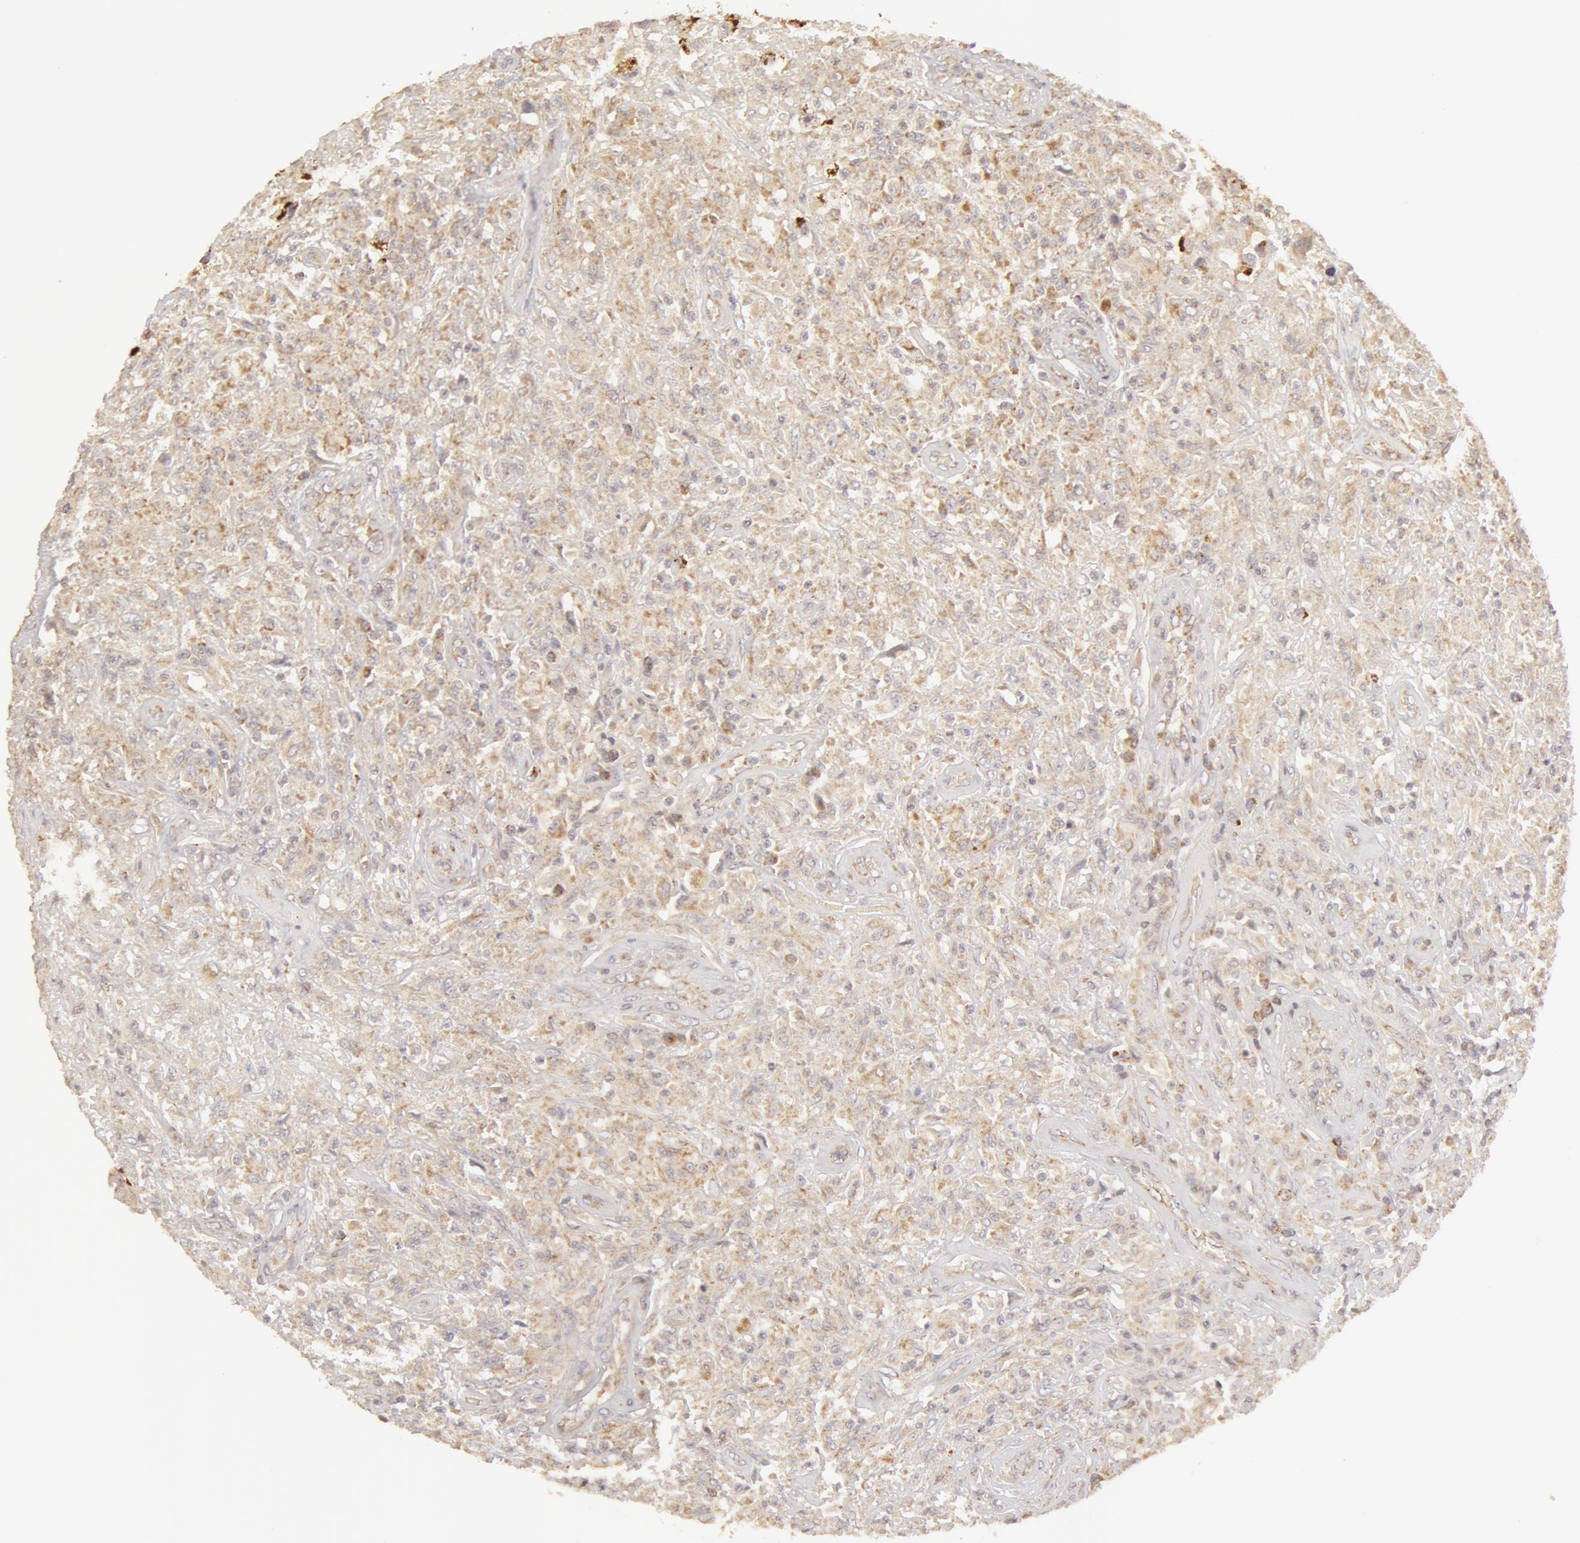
{"staining": {"intensity": "strong", "quantity": "<25%", "location": "cytoplasmic/membranous"}, "tissue": "testis cancer", "cell_type": "Tumor cells", "image_type": "cancer", "snomed": [{"axis": "morphology", "description": "Seminoma, NOS"}, {"axis": "topography", "description": "Testis"}], "caption": "About <25% of tumor cells in testis cancer (seminoma) show strong cytoplasmic/membranous protein expression as visualized by brown immunohistochemical staining.", "gene": "ADPRH", "patient": {"sex": "male", "age": 34}}